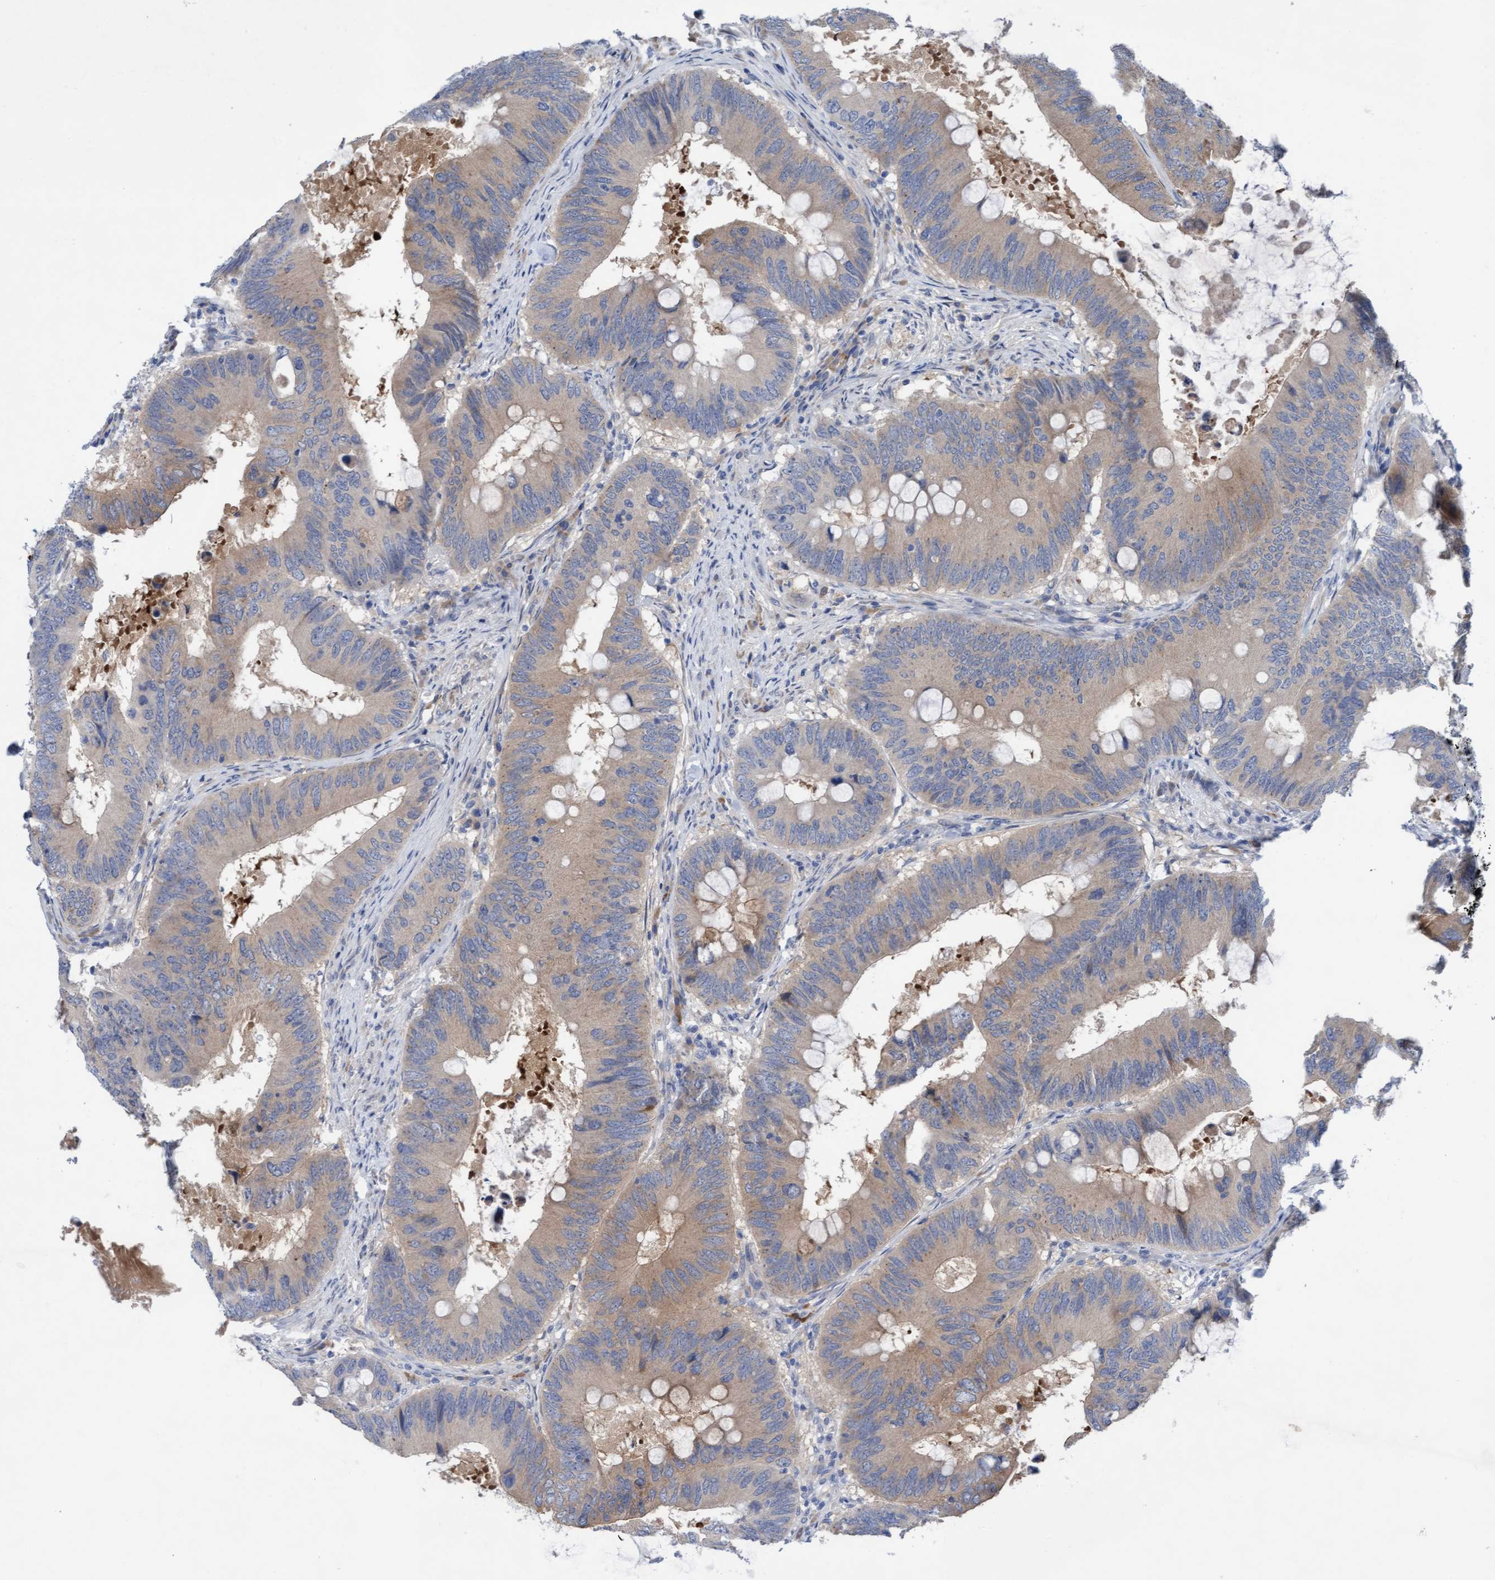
{"staining": {"intensity": "weak", "quantity": ">75%", "location": "cytoplasmic/membranous"}, "tissue": "colorectal cancer", "cell_type": "Tumor cells", "image_type": "cancer", "snomed": [{"axis": "morphology", "description": "Adenocarcinoma, NOS"}, {"axis": "topography", "description": "Colon"}], "caption": "Weak cytoplasmic/membranous staining for a protein is present in approximately >75% of tumor cells of colorectal adenocarcinoma using immunohistochemistry (IHC).", "gene": "PLCD1", "patient": {"sex": "male", "age": 71}}